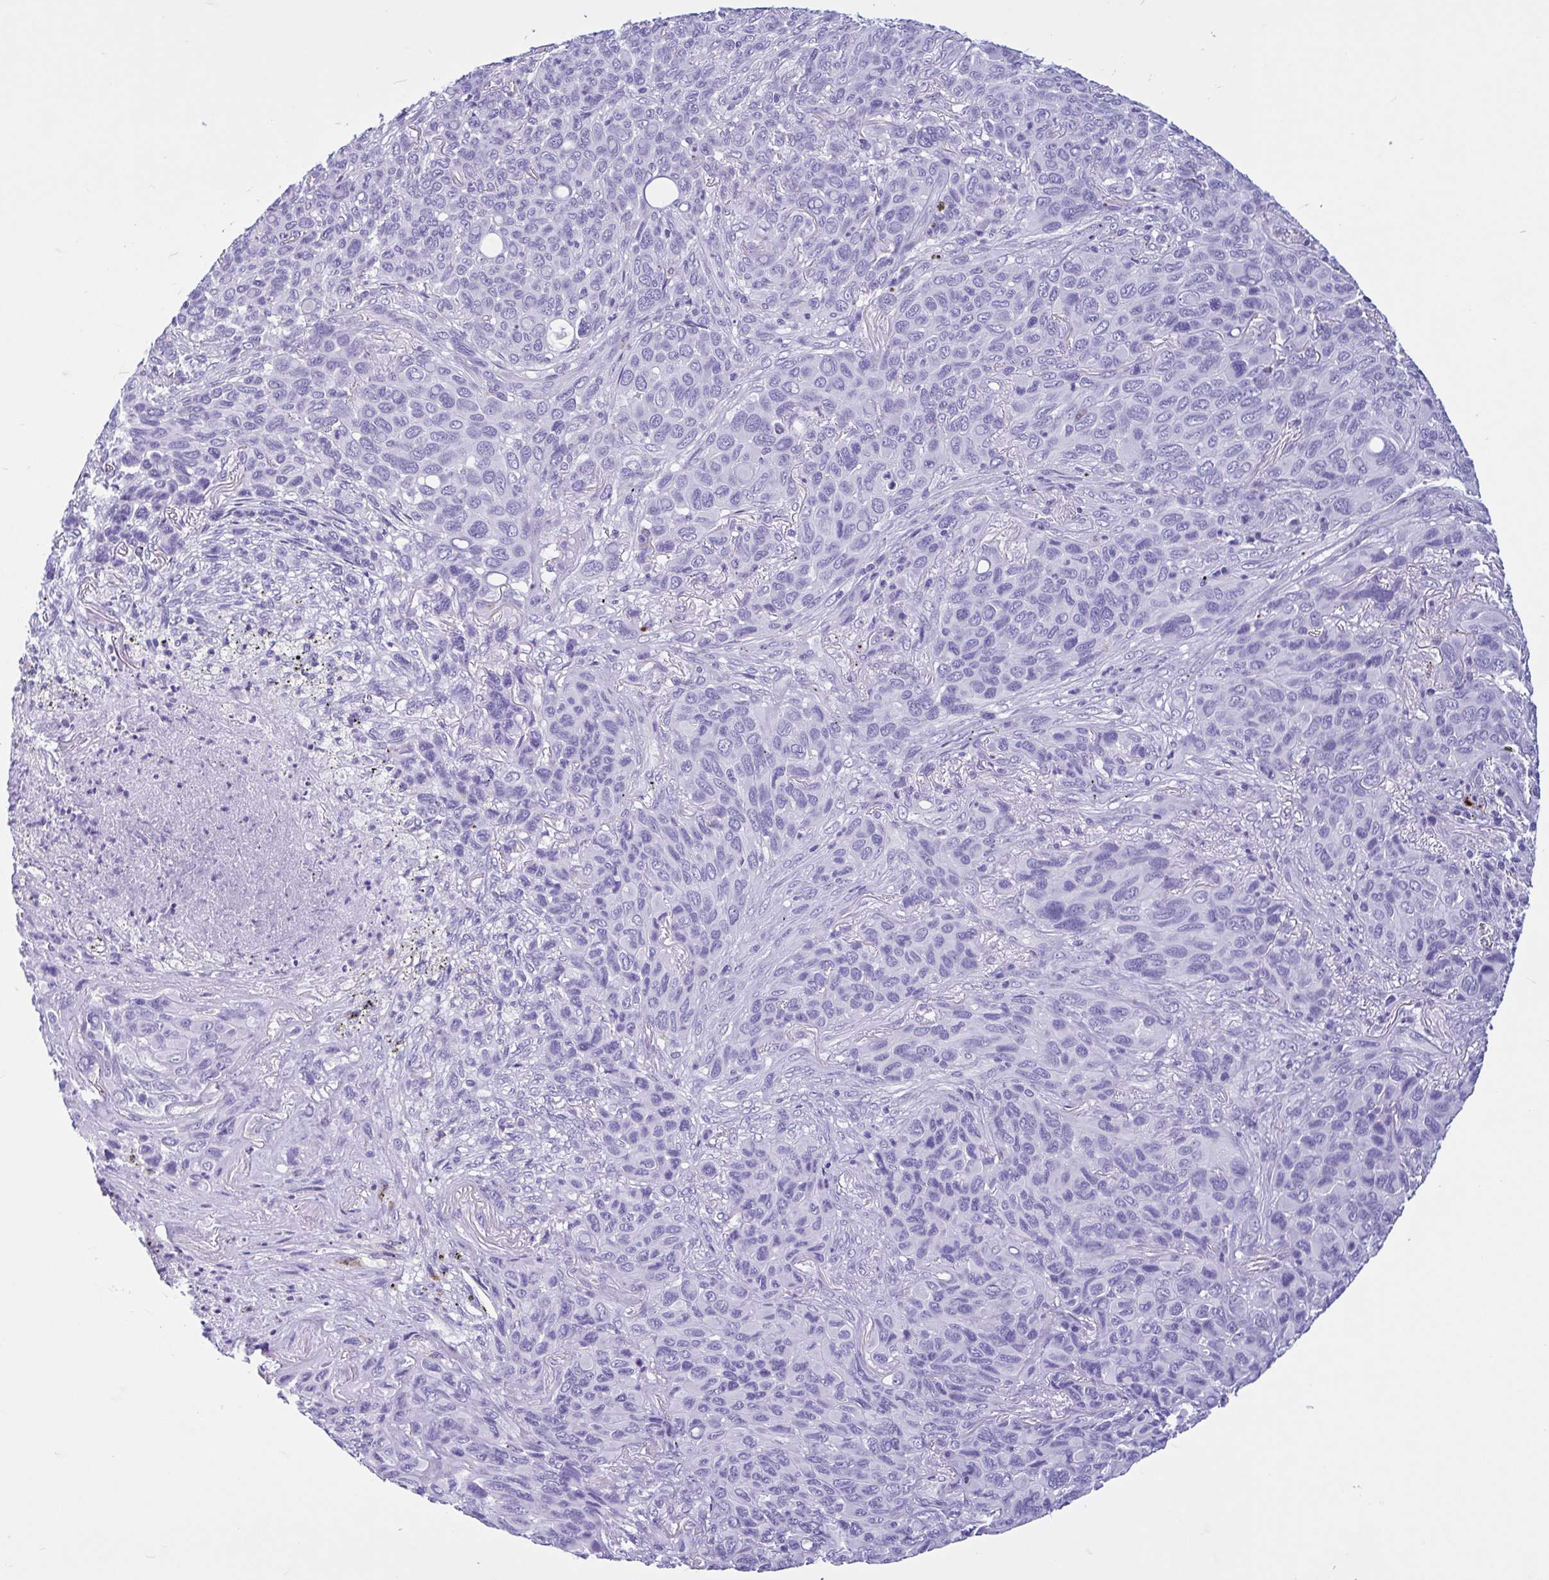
{"staining": {"intensity": "negative", "quantity": "none", "location": "none"}, "tissue": "melanoma", "cell_type": "Tumor cells", "image_type": "cancer", "snomed": [{"axis": "morphology", "description": "Malignant melanoma, Metastatic site"}, {"axis": "topography", "description": "Lung"}], "caption": "Image shows no protein expression in tumor cells of melanoma tissue.", "gene": "OR4N4", "patient": {"sex": "male", "age": 48}}